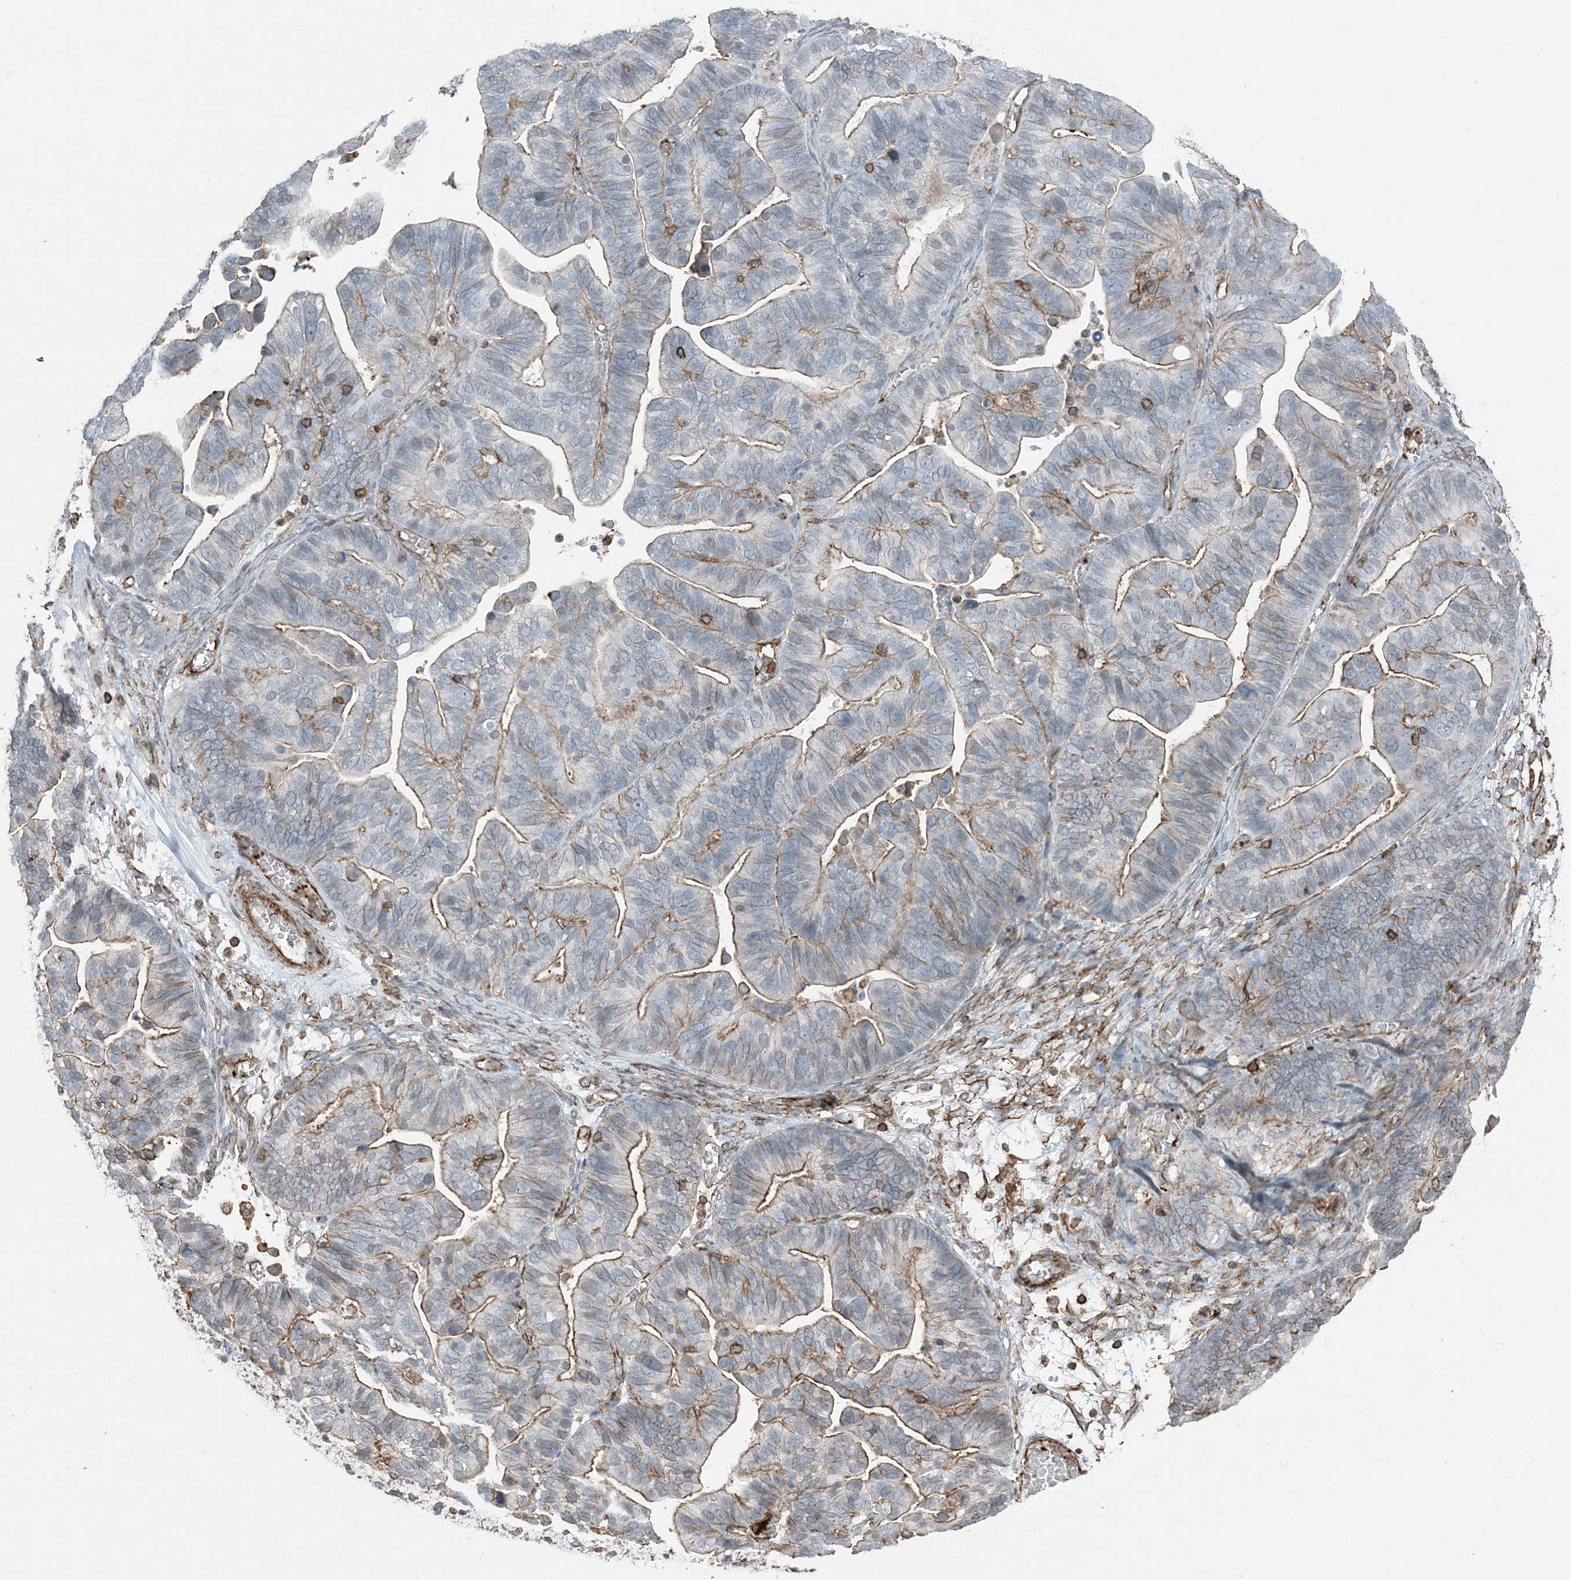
{"staining": {"intensity": "moderate", "quantity": "25%-75%", "location": "cytoplasmic/membranous"}, "tissue": "ovarian cancer", "cell_type": "Tumor cells", "image_type": "cancer", "snomed": [{"axis": "morphology", "description": "Cystadenocarcinoma, serous, NOS"}, {"axis": "topography", "description": "Ovary"}], "caption": "DAB (3,3'-diaminobenzidine) immunohistochemical staining of human ovarian serous cystadenocarcinoma displays moderate cytoplasmic/membranous protein expression in about 25%-75% of tumor cells.", "gene": "APOBEC3C", "patient": {"sex": "female", "age": 56}}